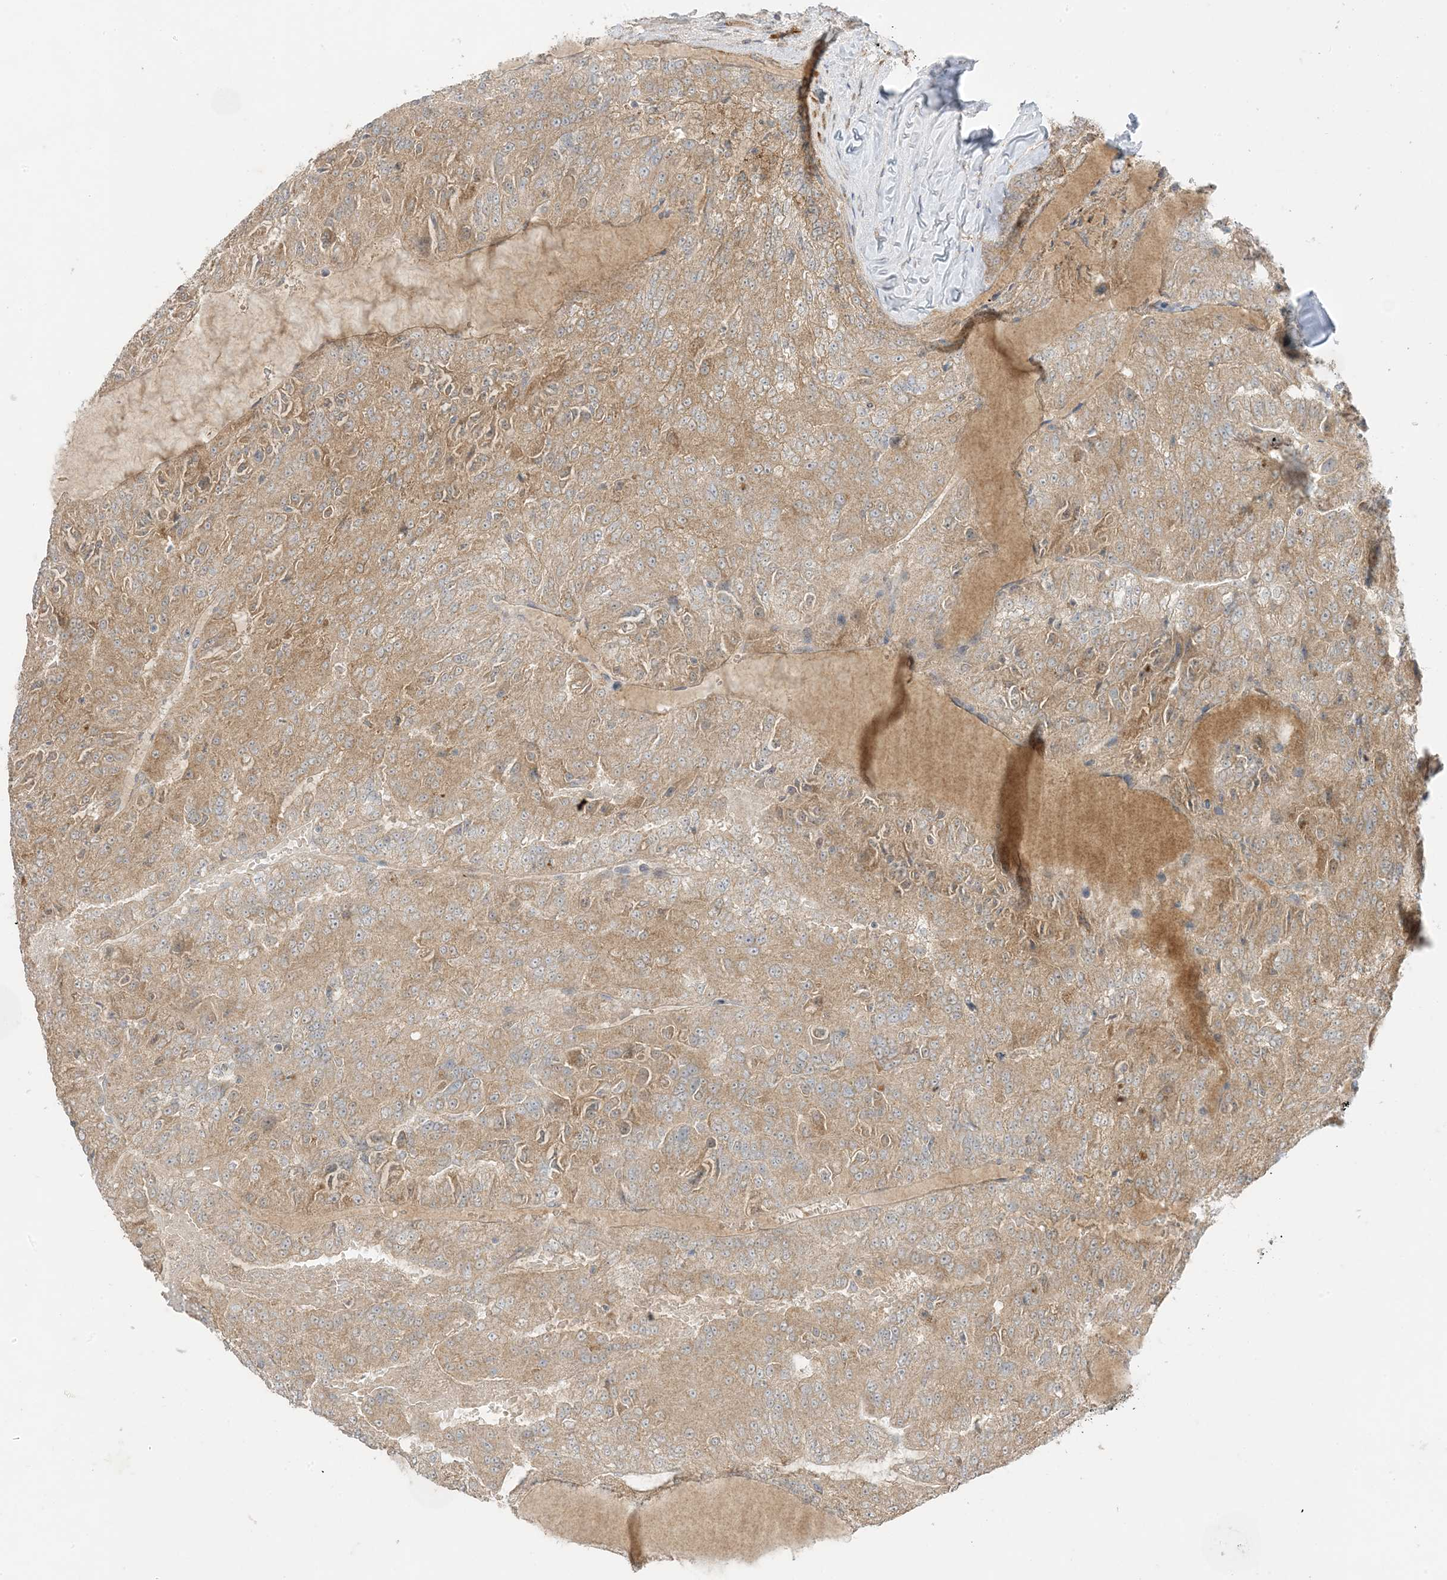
{"staining": {"intensity": "moderate", "quantity": ">75%", "location": "cytoplasmic/membranous"}, "tissue": "renal cancer", "cell_type": "Tumor cells", "image_type": "cancer", "snomed": [{"axis": "morphology", "description": "Adenocarcinoma, NOS"}, {"axis": "topography", "description": "Kidney"}], "caption": "An image of human adenocarcinoma (renal) stained for a protein reveals moderate cytoplasmic/membranous brown staining in tumor cells.", "gene": "ODC1", "patient": {"sex": "female", "age": 63}}